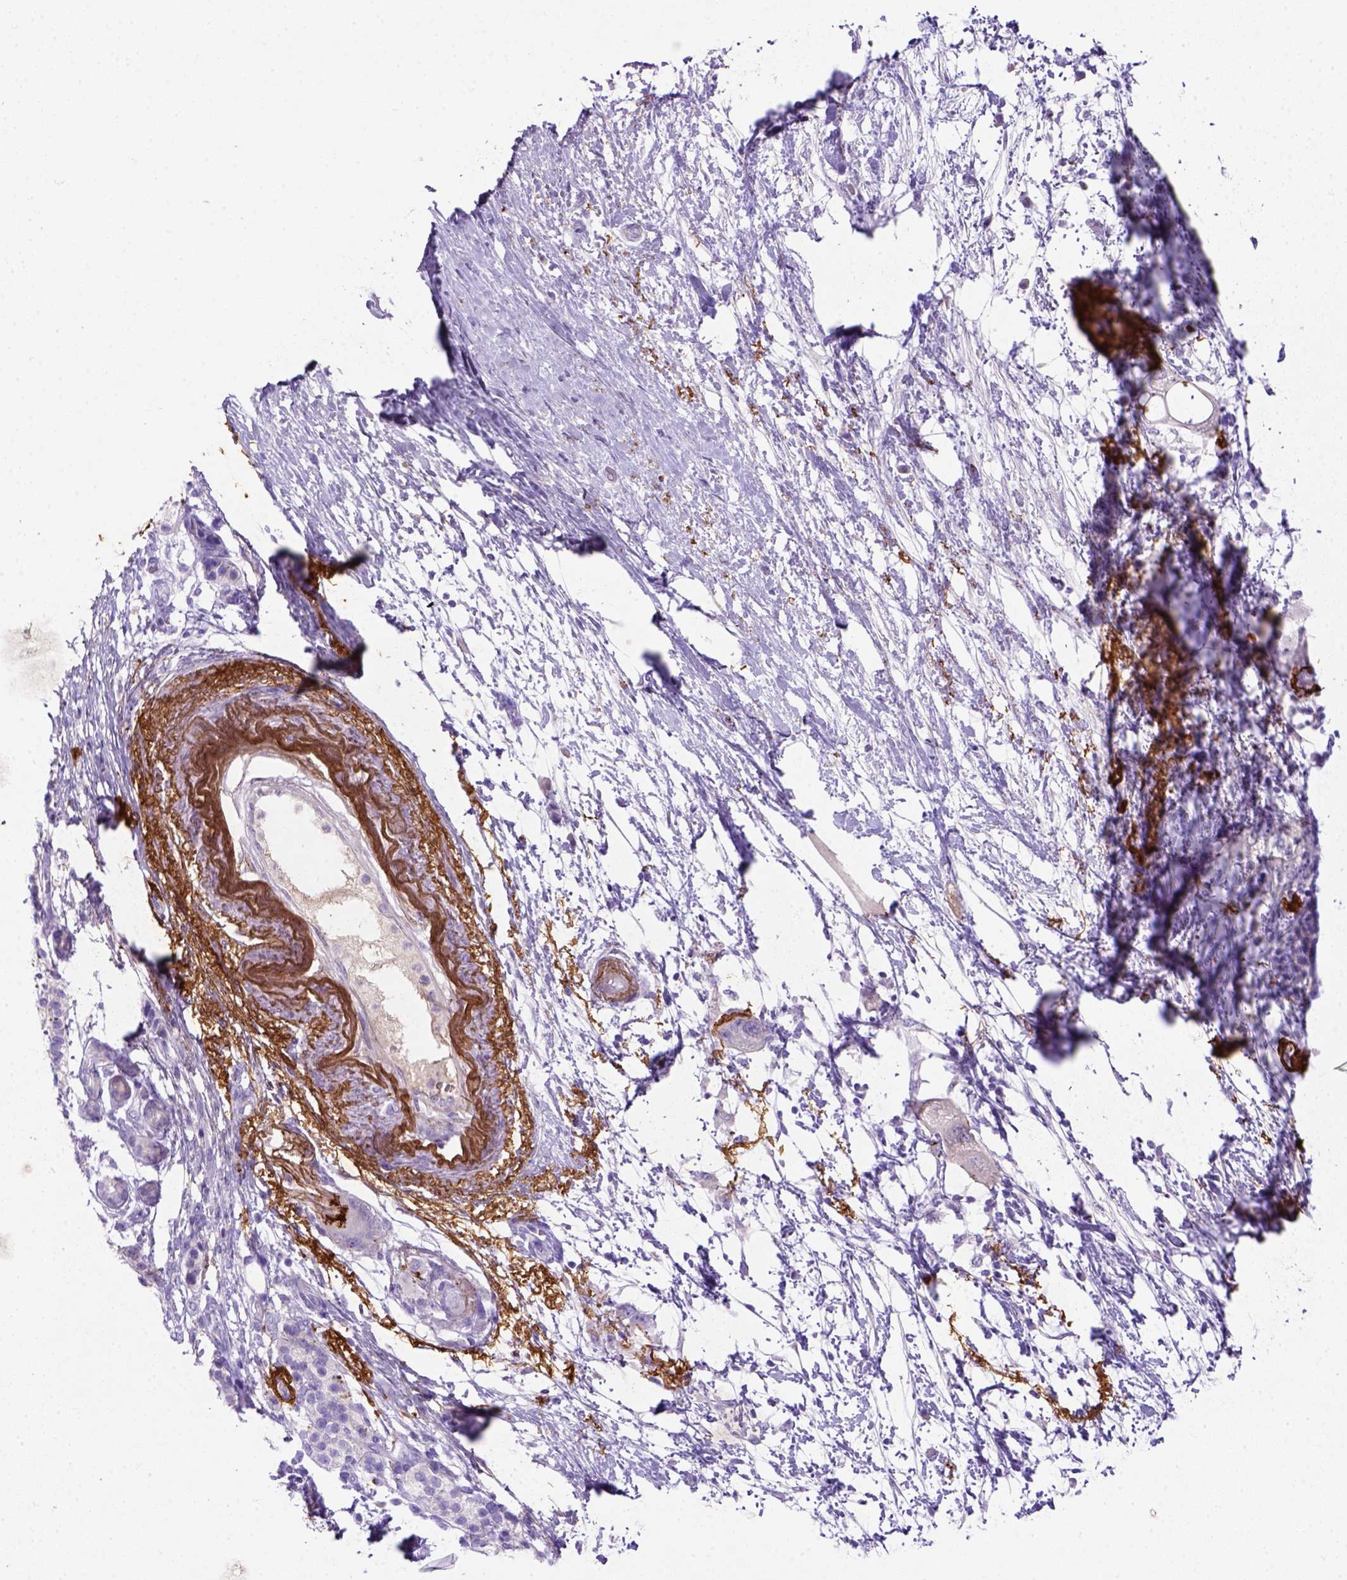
{"staining": {"intensity": "negative", "quantity": "none", "location": "none"}, "tissue": "pancreatic cancer", "cell_type": "Tumor cells", "image_type": "cancer", "snomed": [{"axis": "morphology", "description": "Adenocarcinoma, NOS"}, {"axis": "topography", "description": "Pancreas"}], "caption": "Immunohistochemical staining of adenocarcinoma (pancreatic) demonstrates no significant positivity in tumor cells. (Brightfield microscopy of DAB immunohistochemistry (IHC) at high magnification).", "gene": "SIRPD", "patient": {"sex": "female", "age": 72}}